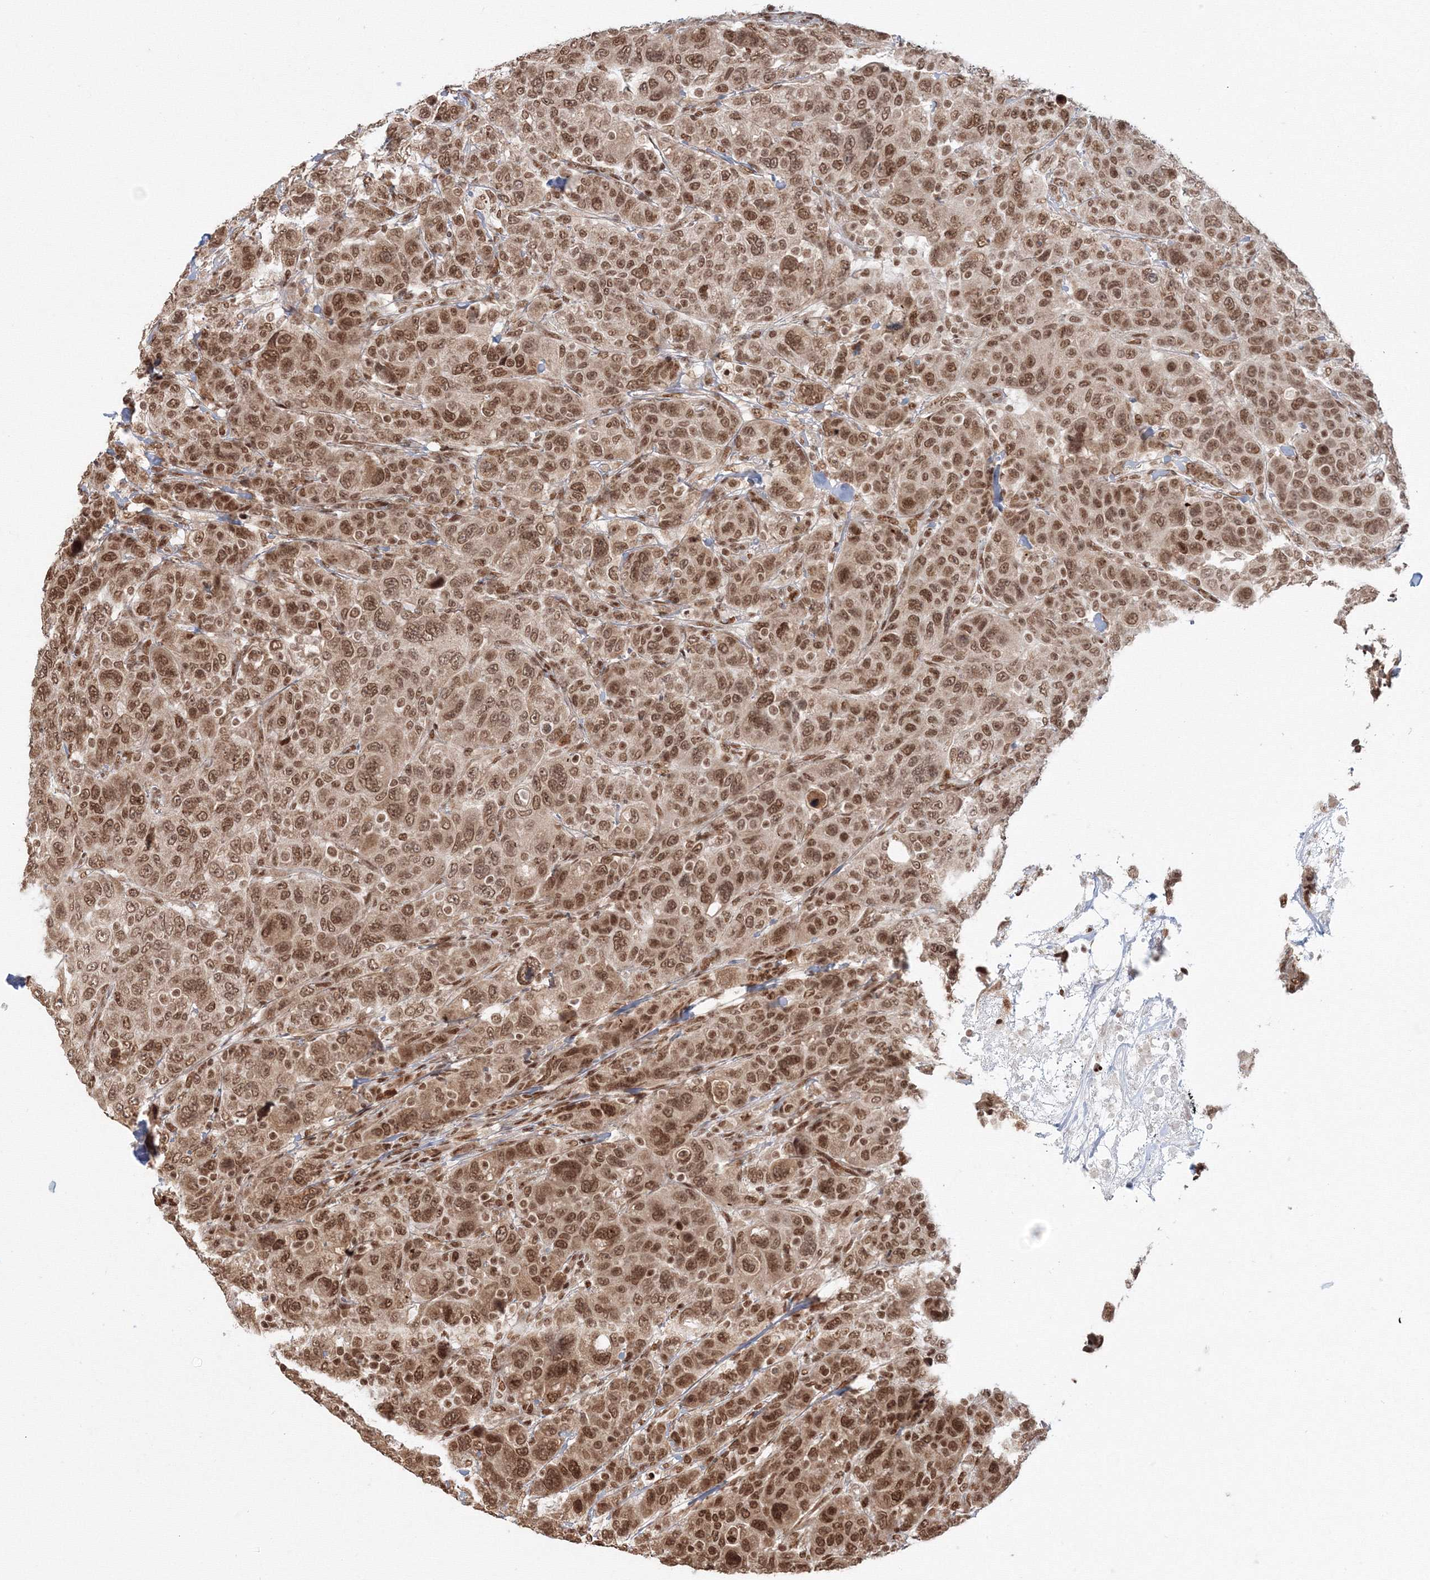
{"staining": {"intensity": "moderate", "quantity": ">75%", "location": "nuclear"}, "tissue": "breast cancer", "cell_type": "Tumor cells", "image_type": "cancer", "snomed": [{"axis": "morphology", "description": "Duct carcinoma"}, {"axis": "topography", "description": "Breast"}], "caption": "DAB immunohistochemical staining of breast cancer (intraductal carcinoma) displays moderate nuclear protein expression in about >75% of tumor cells.", "gene": "KIF20A", "patient": {"sex": "female", "age": 37}}